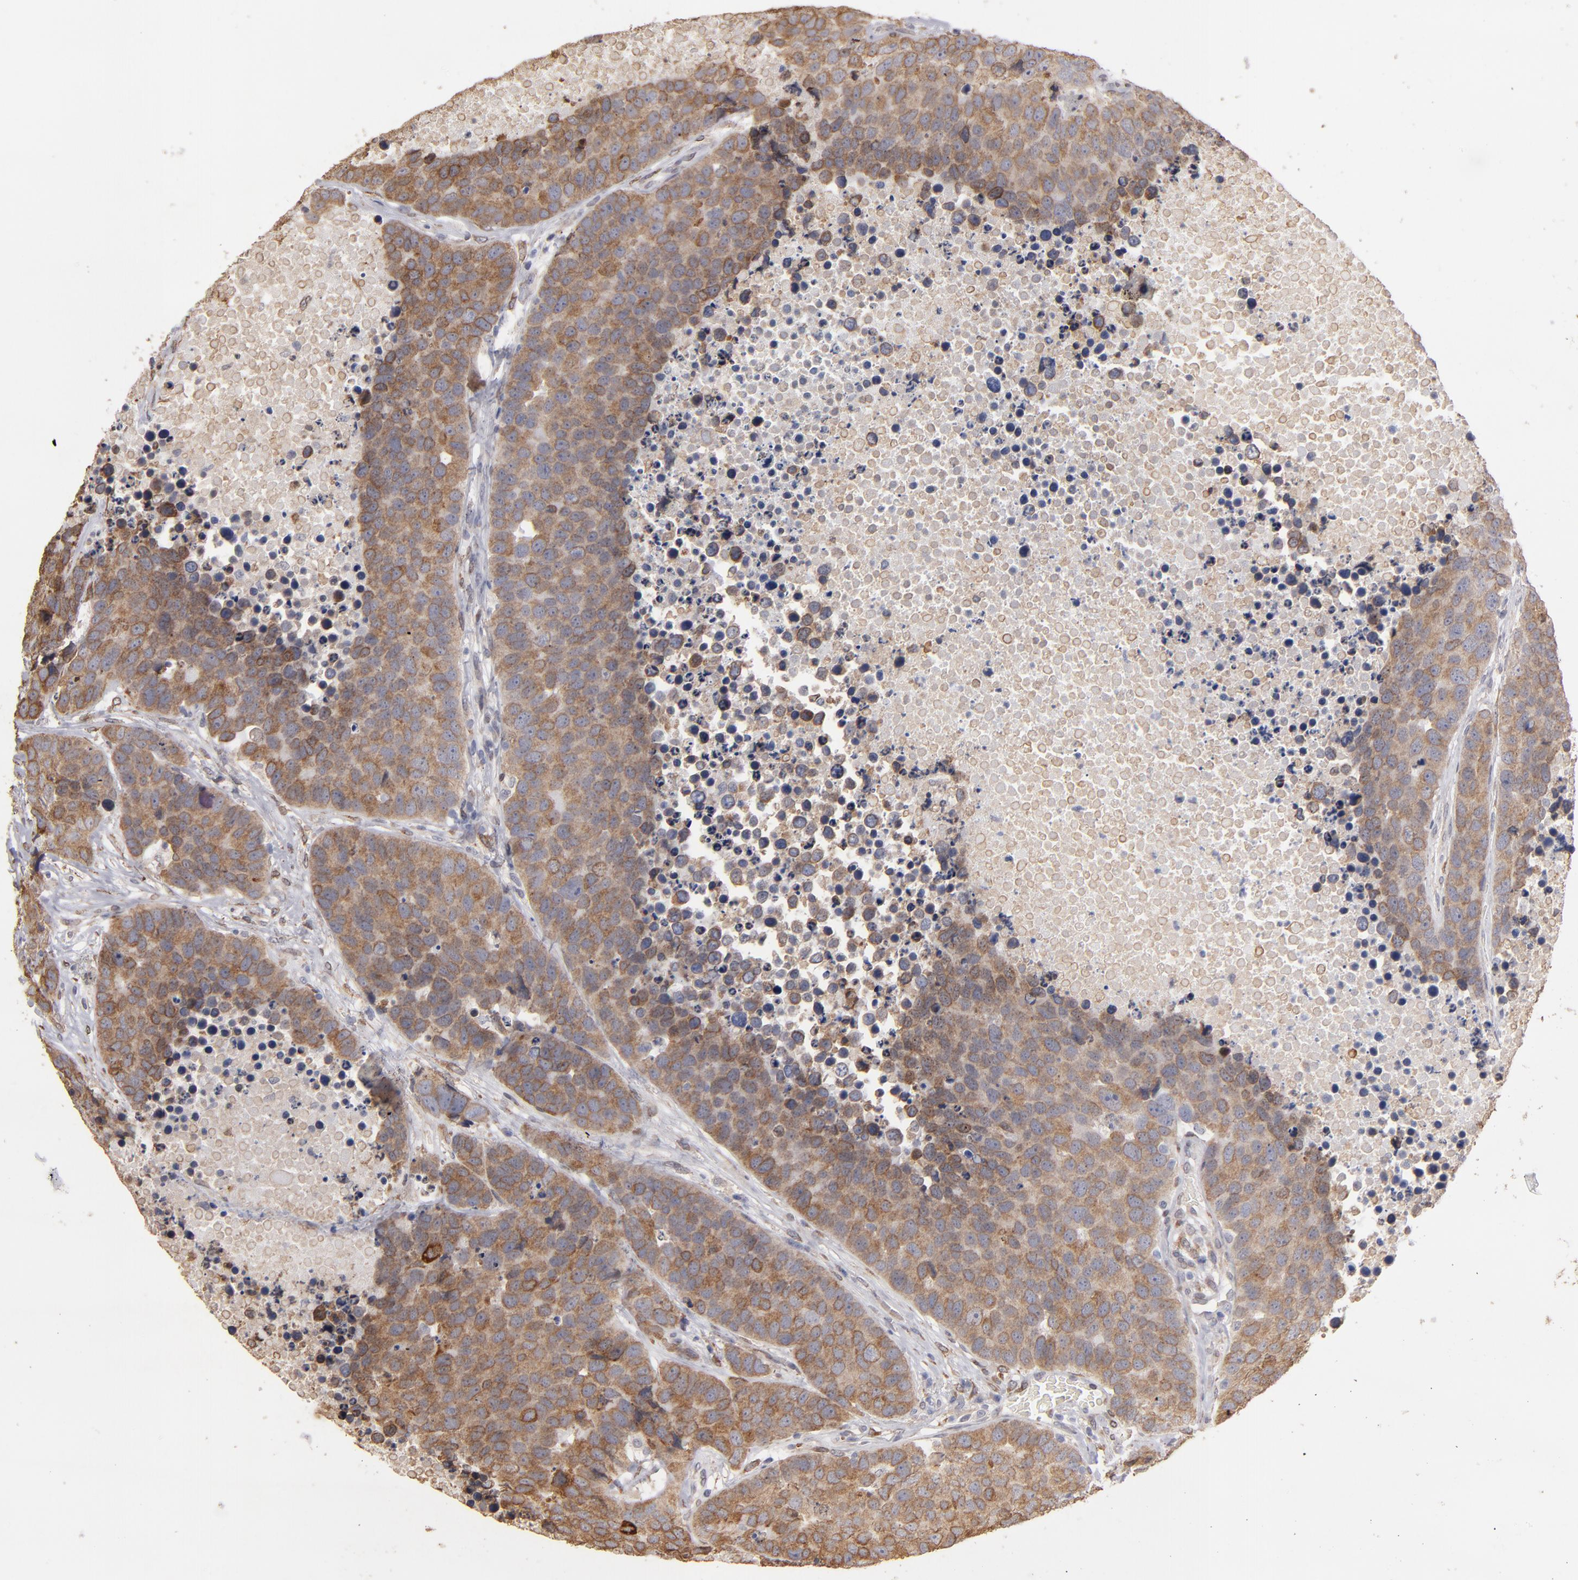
{"staining": {"intensity": "moderate", "quantity": "25%-75%", "location": "cytoplasmic/membranous"}, "tissue": "carcinoid", "cell_type": "Tumor cells", "image_type": "cancer", "snomed": [{"axis": "morphology", "description": "Carcinoid, malignant, NOS"}, {"axis": "topography", "description": "Lung"}], "caption": "Carcinoid (malignant) stained with a protein marker reveals moderate staining in tumor cells.", "gene": "PGRMC1", "patient": {"sex": "male", "age": 60}}